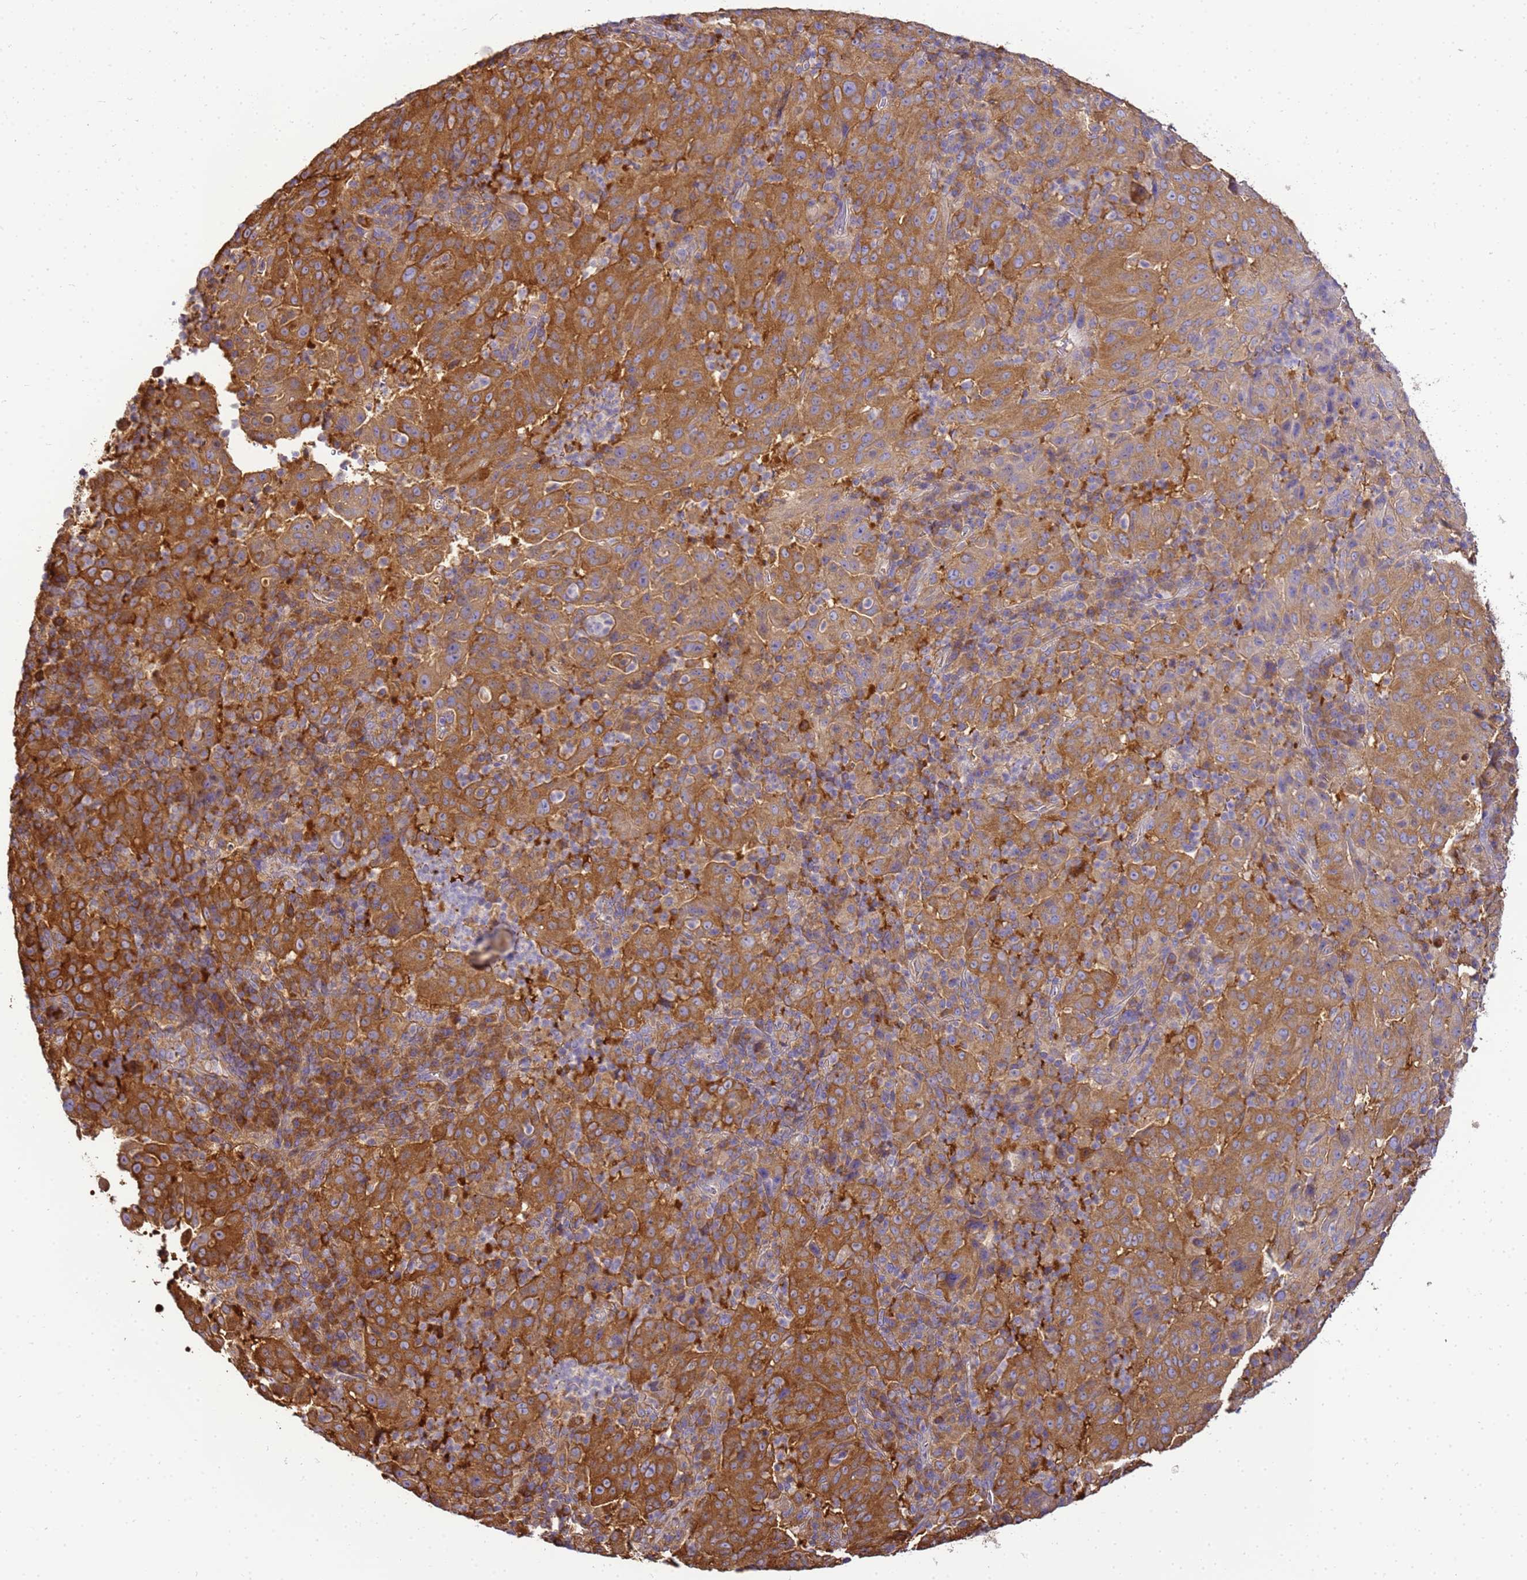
{"staining": {"intensity": "moderate", "quantity": ">75%", "location": "cytoplasmic/membranous"}, "tissue": "pancreatic cancer", "cell_type": "Tumor cells", "image_type": "cancer", "snomed": [{"axis": "morphology", "description": "Adenocarcinoma, NOS"}, {"axis": "topography", "description": "Pancreas"}], "caption": "This histopathology image reveals immunohistochemistry (IHC) staining of human adenocarcinoma (pancreatic), with medium moderate cytoplasmic/membranous positivity in about >75% of tumor cells.", "gene": "NARS1", "patient": {"sex": "male", "age": 63}}